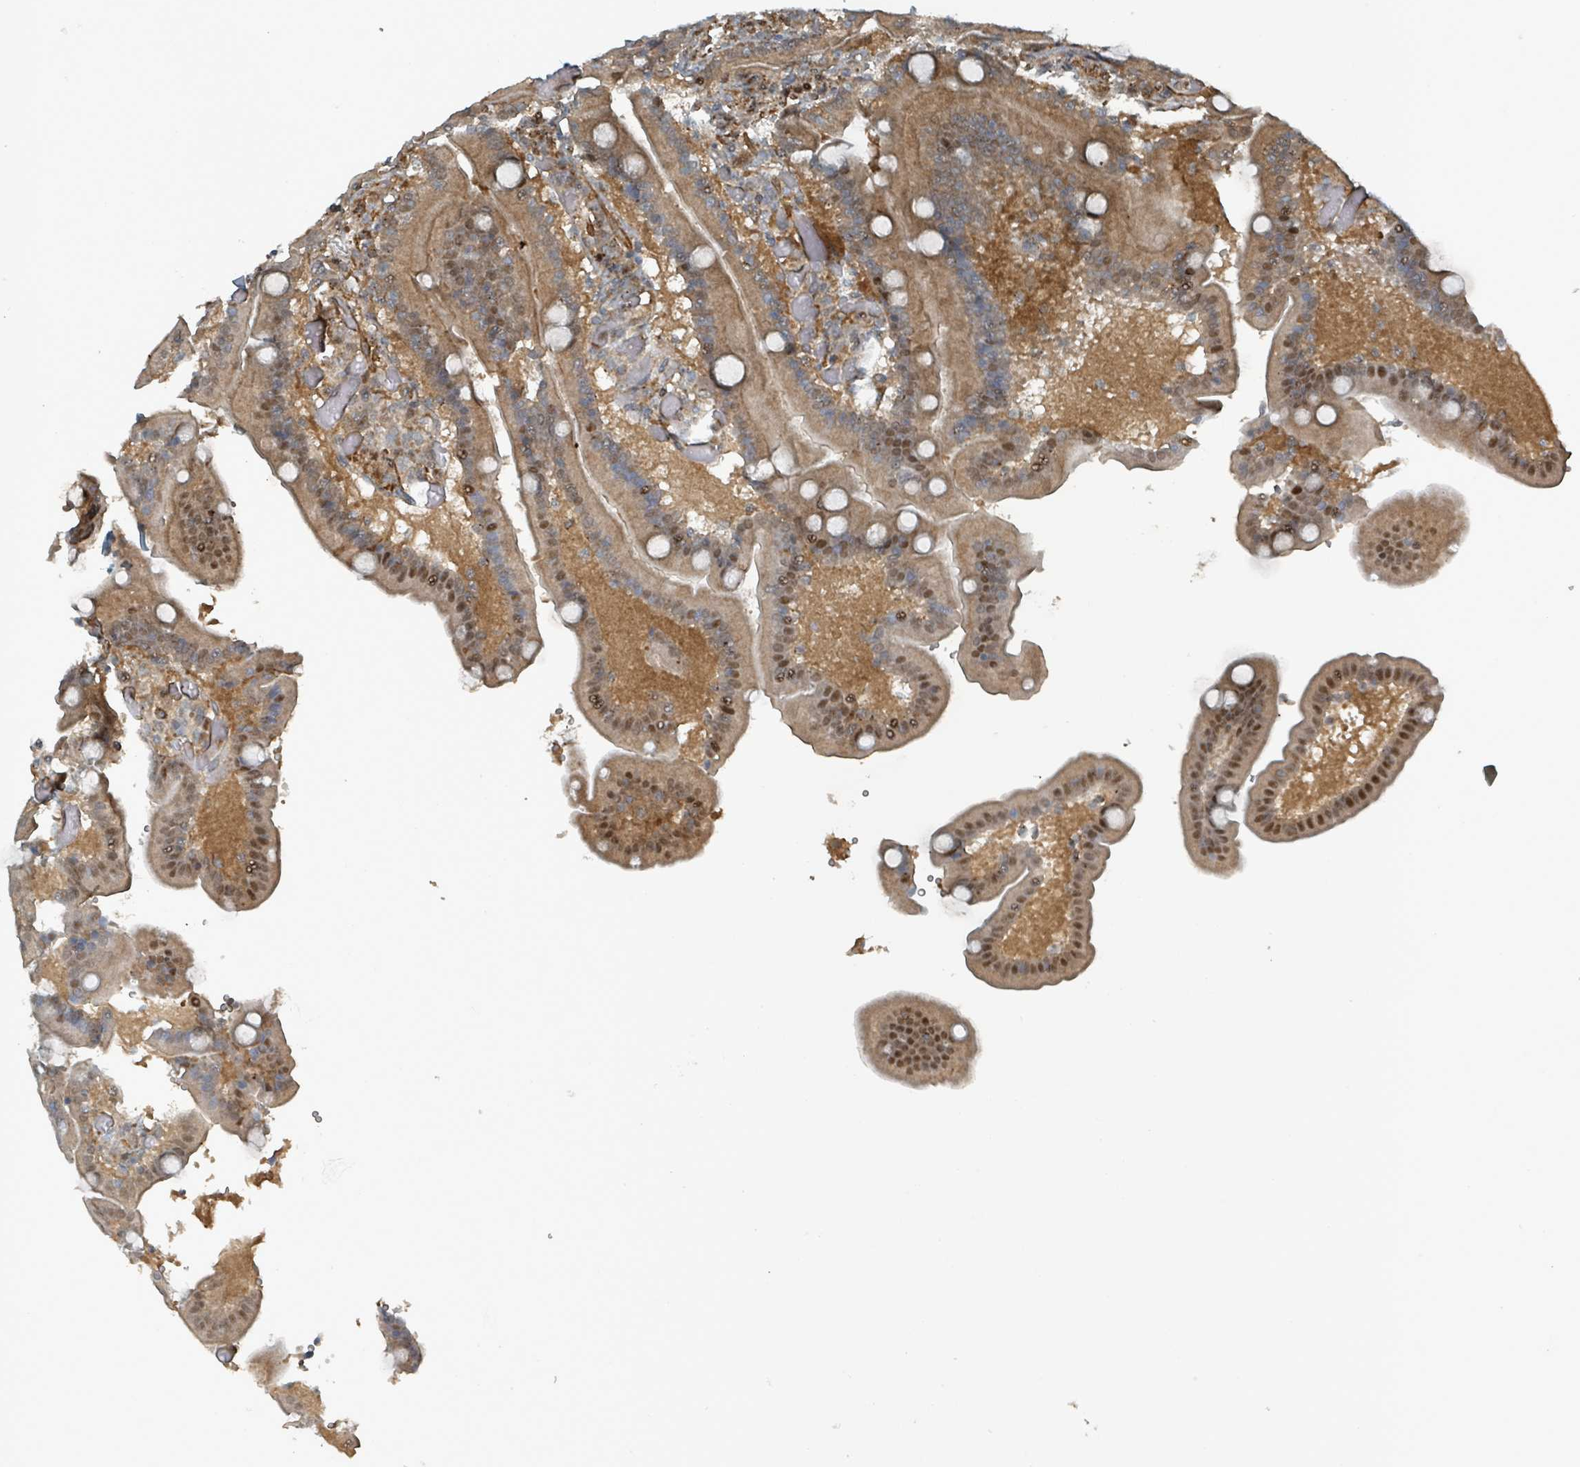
{"staining": {"intensity": "moderate", "quantity": ">75%", "location": "cytoplasmic/membranous,nuclear"}, "tissue": "duodenum", "cell_type": "Glandular cells", "image_type": "normal", "snomed": [{"axis": "morphology", "description": "Normal tissue, NOS"}, {"axis": "topography", "description": "Duodenum"}], "caption": "This histopathology image exhibits benign duodenum stained with immunohistochemistry to label a protein in brown. The cytoplasmic/membranous,nuclear of glandular cells show moderate positivity for the protein. Nuclei are counter-stained blue.", "gene": "RHPN2", "patient": {"sex": "female", "age": 62}}